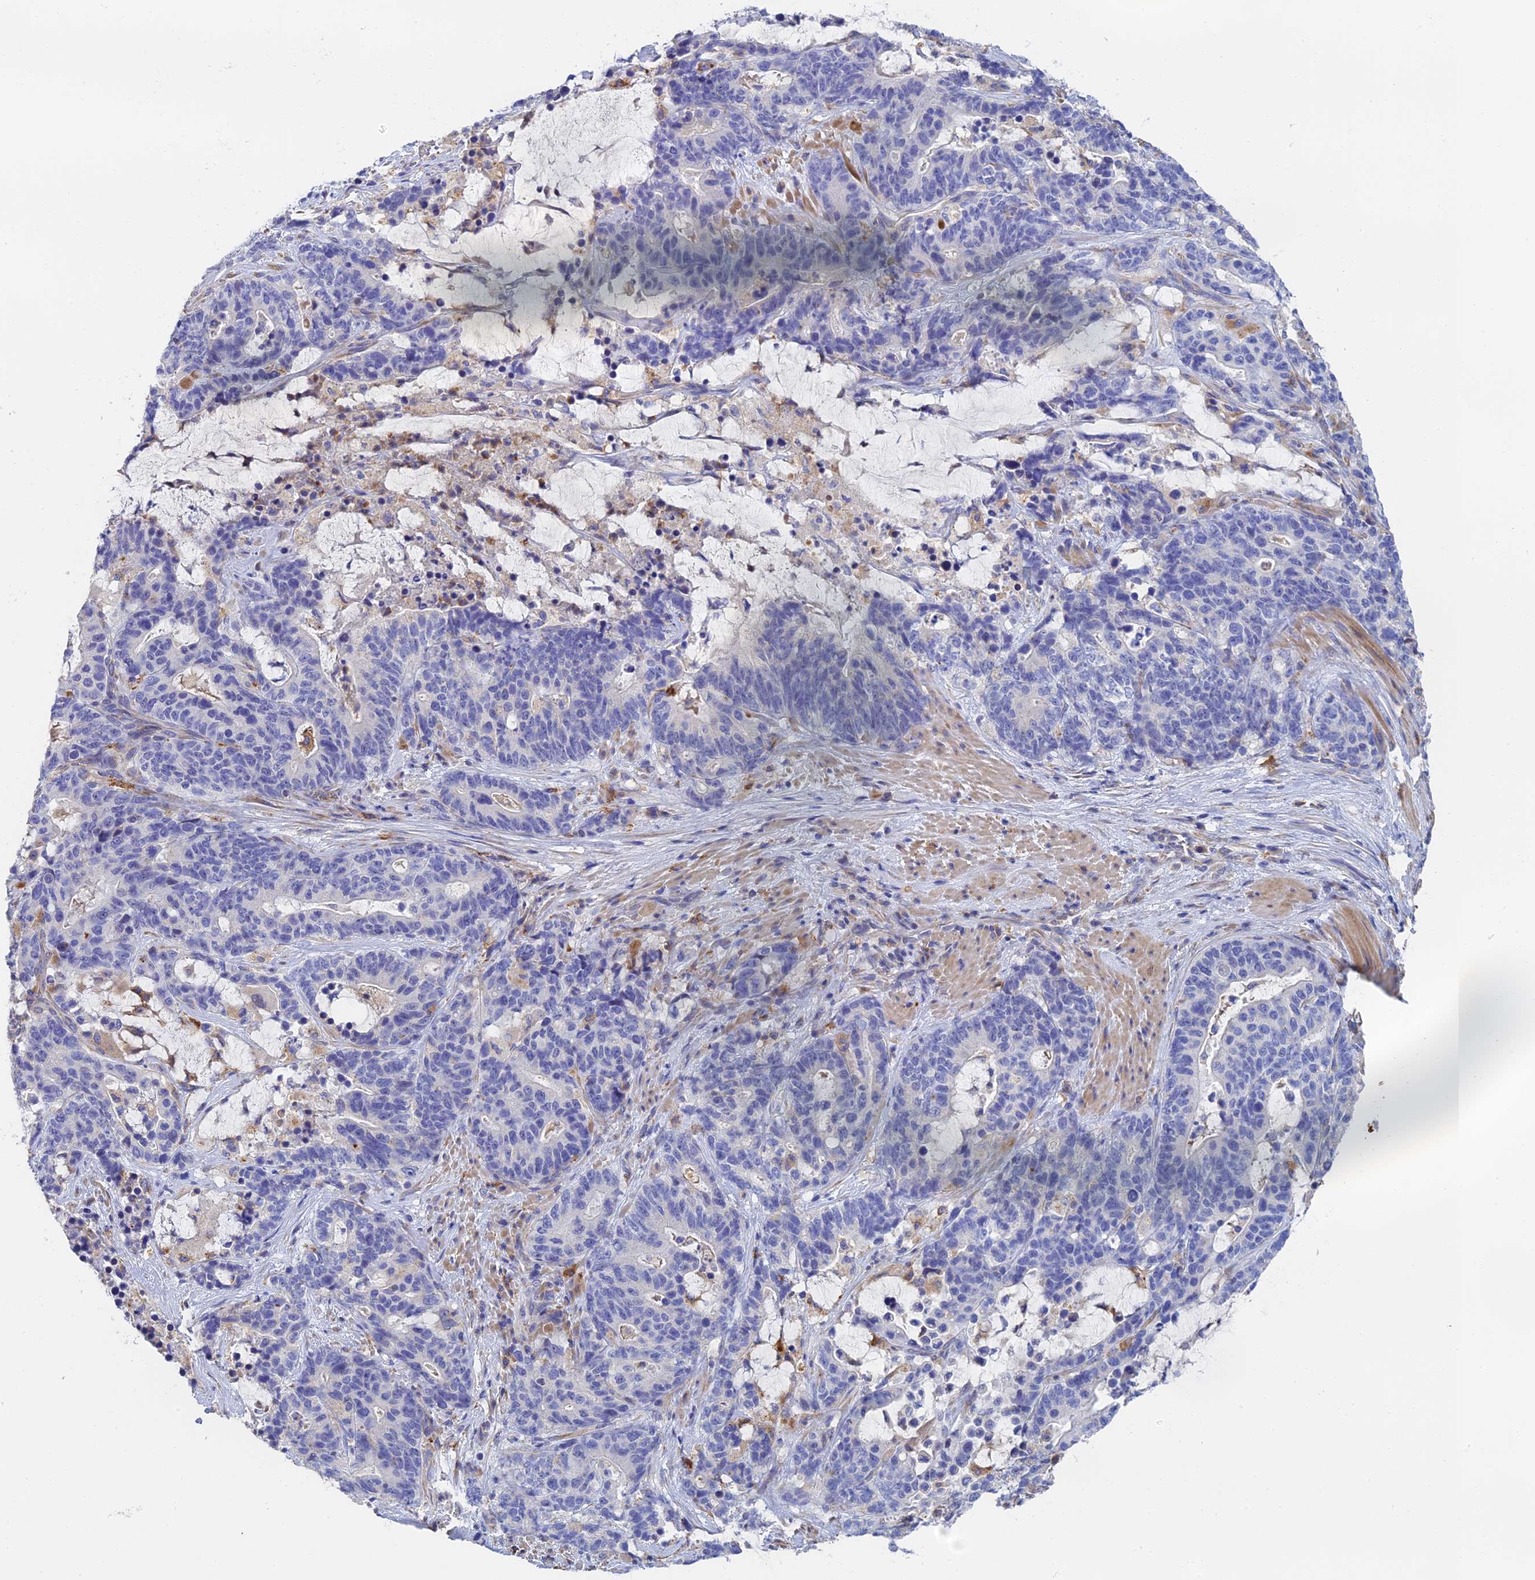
{"staining": {"intensity": "negative", "quantity": "none", "location": "none"}, "tissue": "stomach cancer", "cell_type": "Tumor cells", "image_type": "cancer", "snomed": [{"axis": "morphology", "description": "Adenocarcinoma, NOS"}, {"axis": "topography", "description": "Stomach"}], "caption": "Human stomach adenocarcinoma stained for a protein using IHC exhibits no expression in tumor cells.", "gene": "RPGRIP1L", "patient": {"sex": "female", "age": 76}}